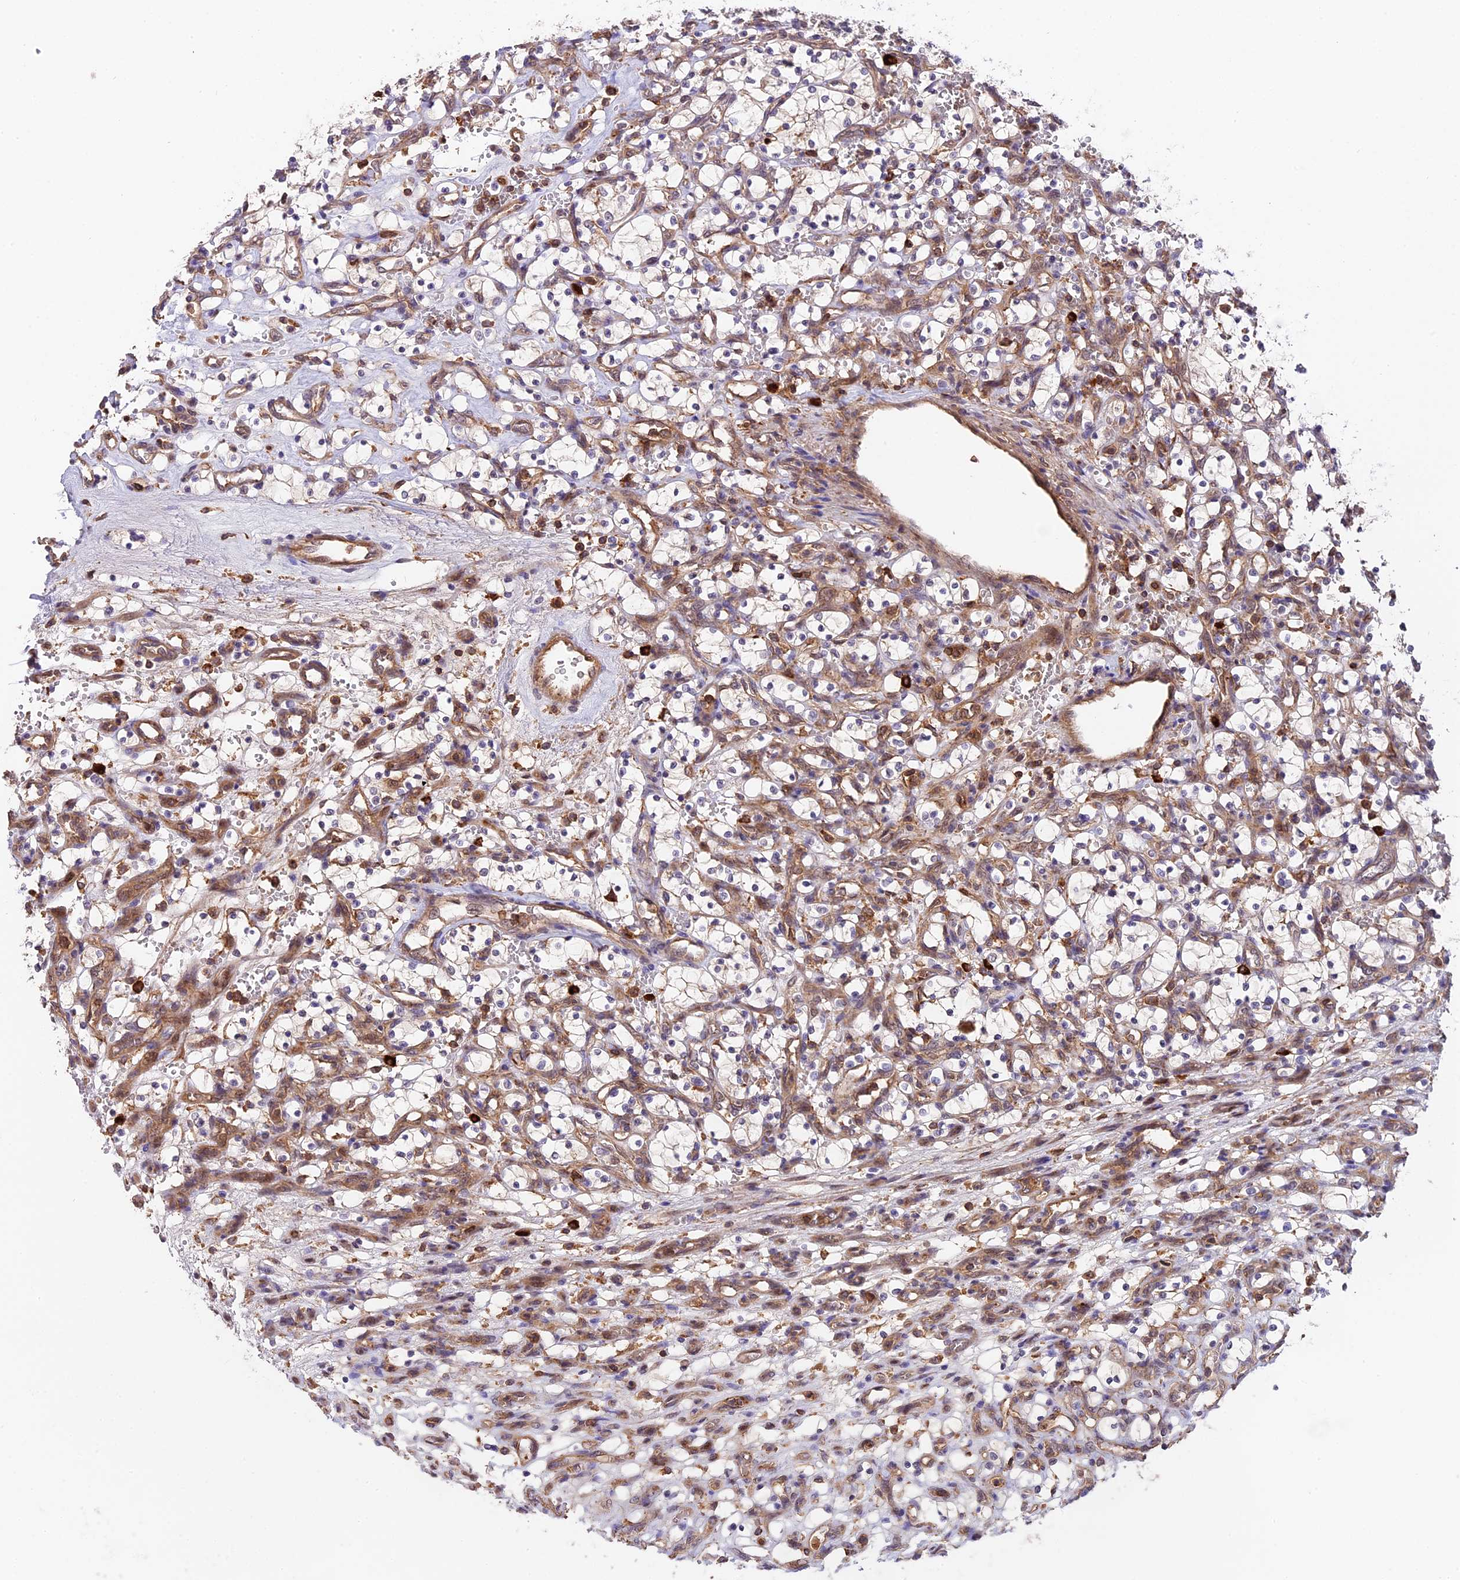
{"staining": {"intensity": "weak", "quantity": "25%-75%", "location": "cytoplasmic/membranous"}, "tissue": "renal cancer", "cell_type": "Tumor cells", "image_type": "cancer", "snomed": [{"axis": "morphology", "description": "Adenocarcinoma, NOS"}, {"axis": "topography", "description": "Kidney"}], "caption": "This is an image of immunohistochemistry (IHC) staining of adenocarcinoma (renal), which shows weak expression in the cytoplasmic/membranous of tumor cells.", "gene": "SKIDA1", "patient": {"sex": "female", "age": 69}}